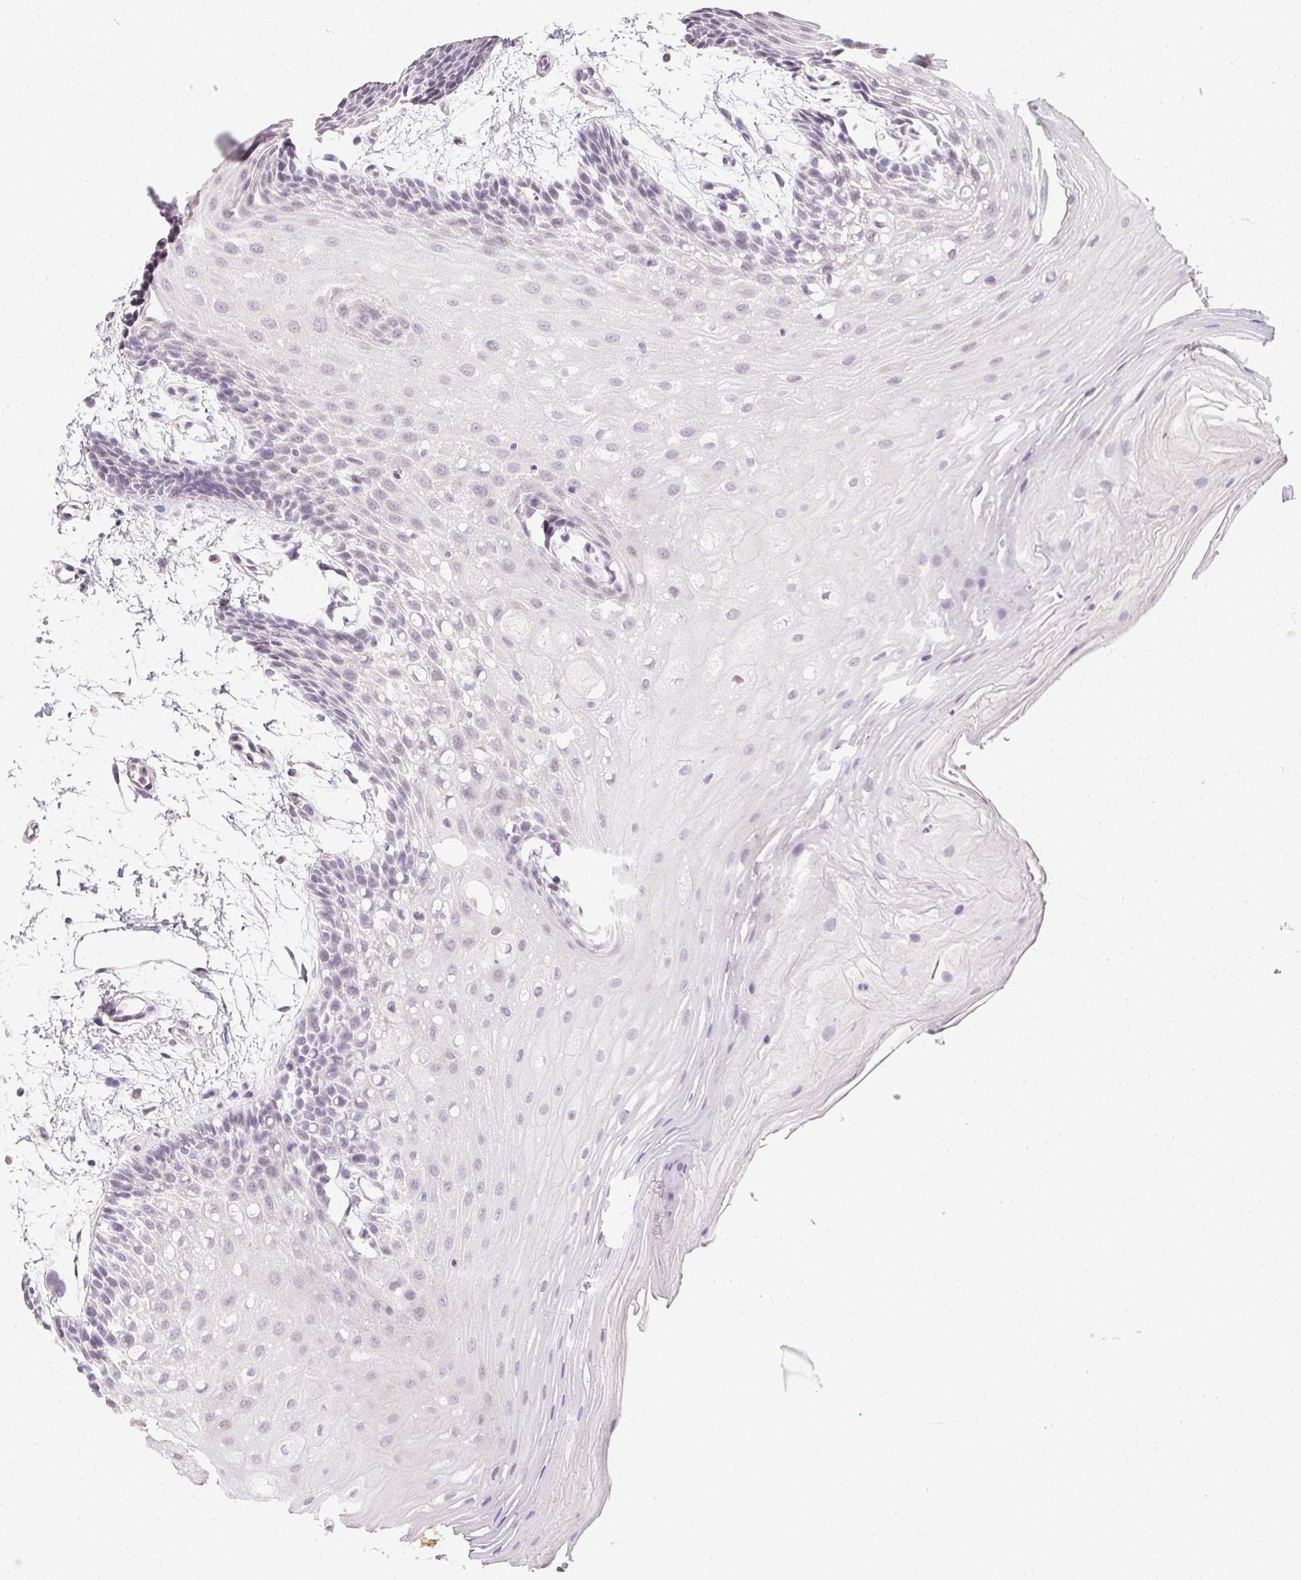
{"staining": {"intensity": "negative", "quantity": "none", "location": "none"}, "tissue": "oral mucosa", "cell_type": "Squamous epithelial cells", "image_type": "normal", "snomed": [{"axis": "morphology", "description": "Normal tissue, NOS"}, {"axis": "morphology", "description": "Squamous cell carcinoma, NOS"}, {"axis": "topography", "description": "Oral tissue"}, {"axis": "topography", "description": "Tounge, NOS"}, {"axis": "topography", "description": "Head-Neck"}], "caption": "Immunohistochemistry of normal oral mucosa reveals no expression in squamous epithelial cells. (Stains: DAB immunohistochemistry with hematoxylin counter stain, Microscopy: brightfield microscopy at high magnification).", "gene": "ZBBX", "patient": {"sex": "male", "age": 62}}